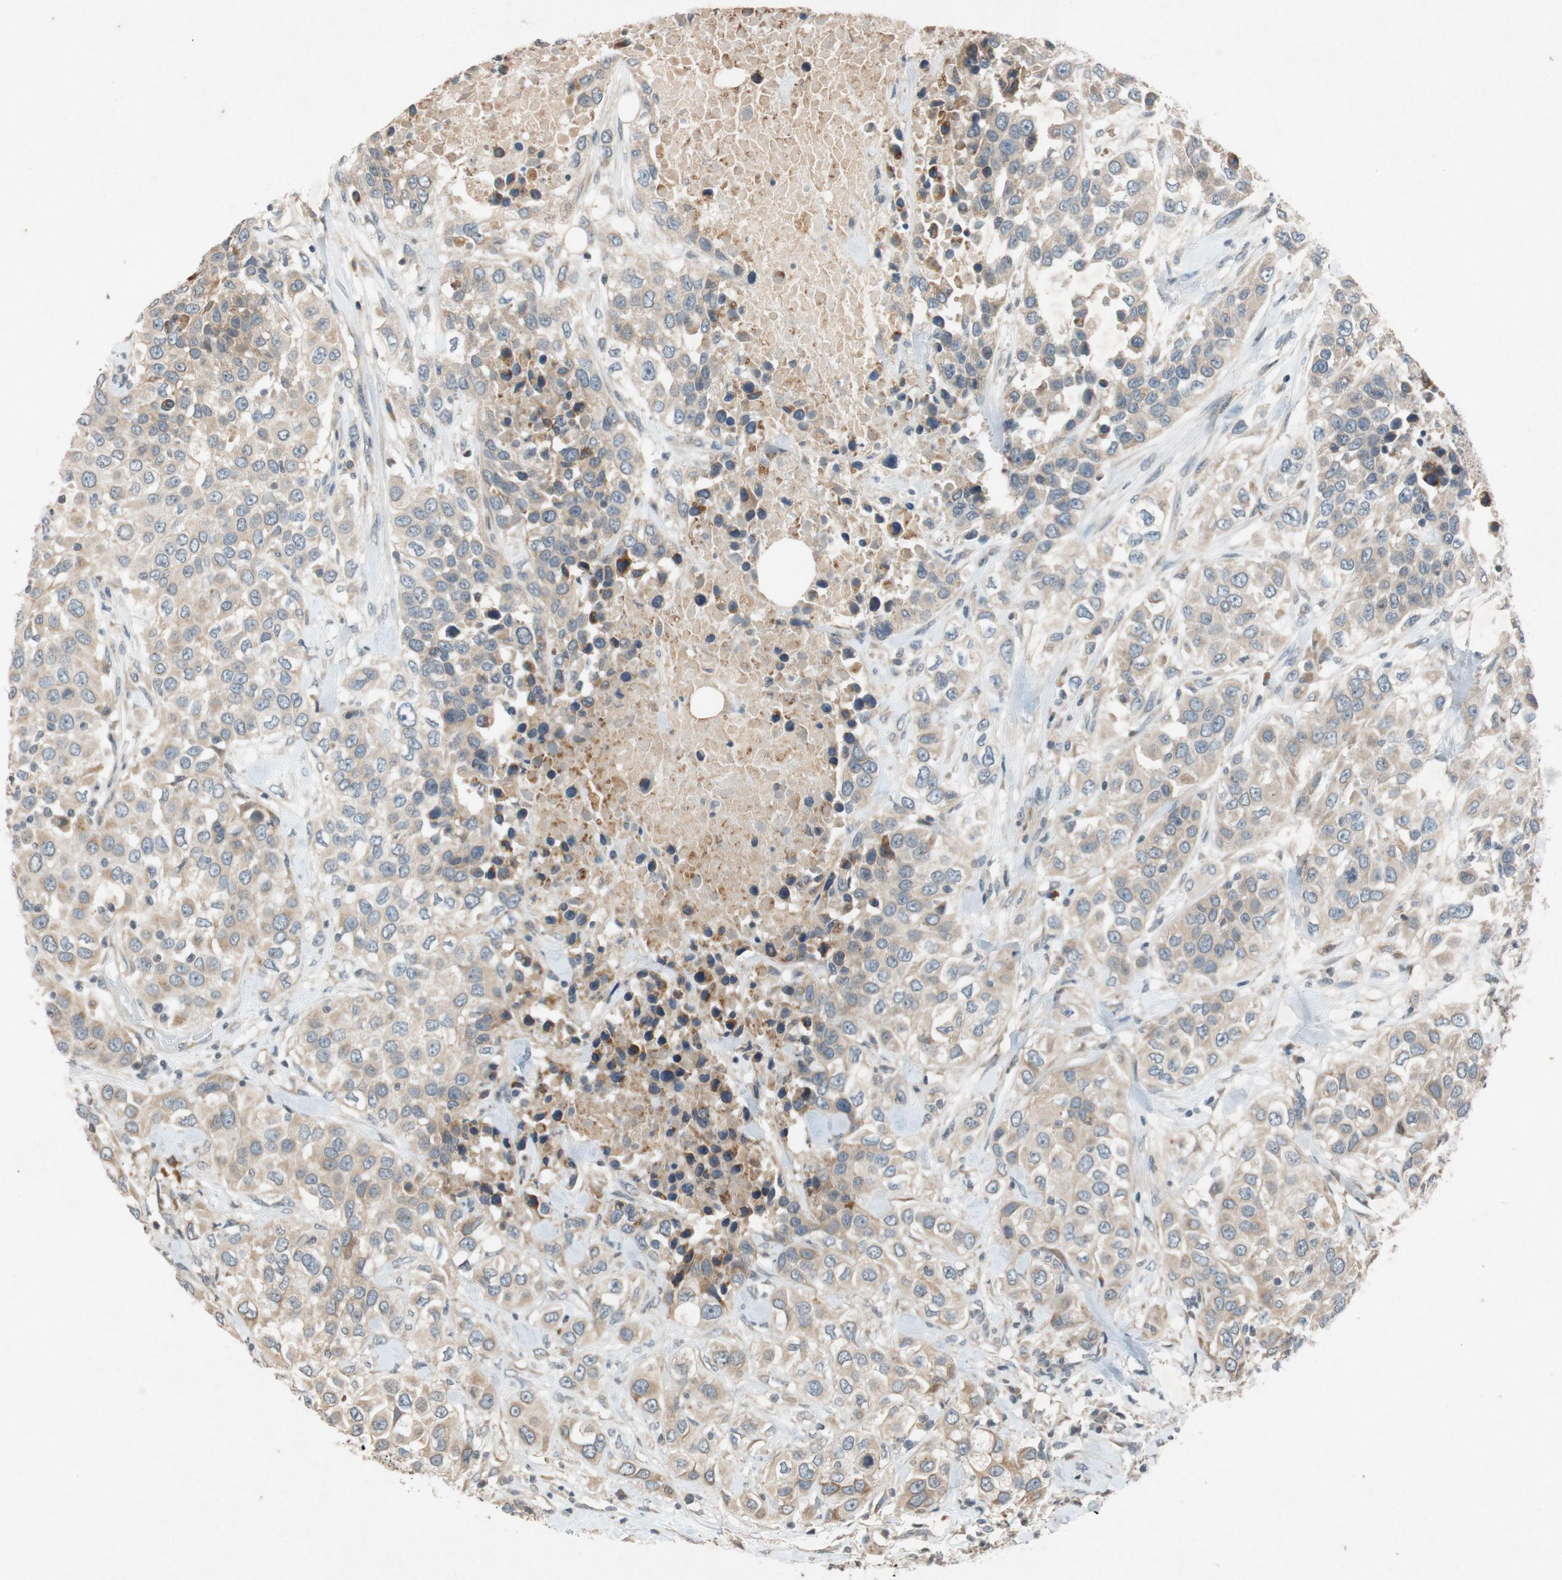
{"staining": {"intensity": "weak", "quantity": ">75%", "location": "cytoplasmic/membranous"}, "tissue": "urothelial cancer", "cell_type": "Tumor cells", "image_type": "cancer", "snomed": [{"axis": "morphology", "description": "Urothelial carcinoma, High grade"}, {"axis": "topography", "description": "Urinary bladder"}], "caption": "This is a photomicrograph of immunohistochemistry (IHC) staining of urothelial cancer, which shows weak staining in the cytoplasmic/membranous of tumor cells.", "gene": "ATP2C1", "patient": {"sex": "female", "age": 80}}